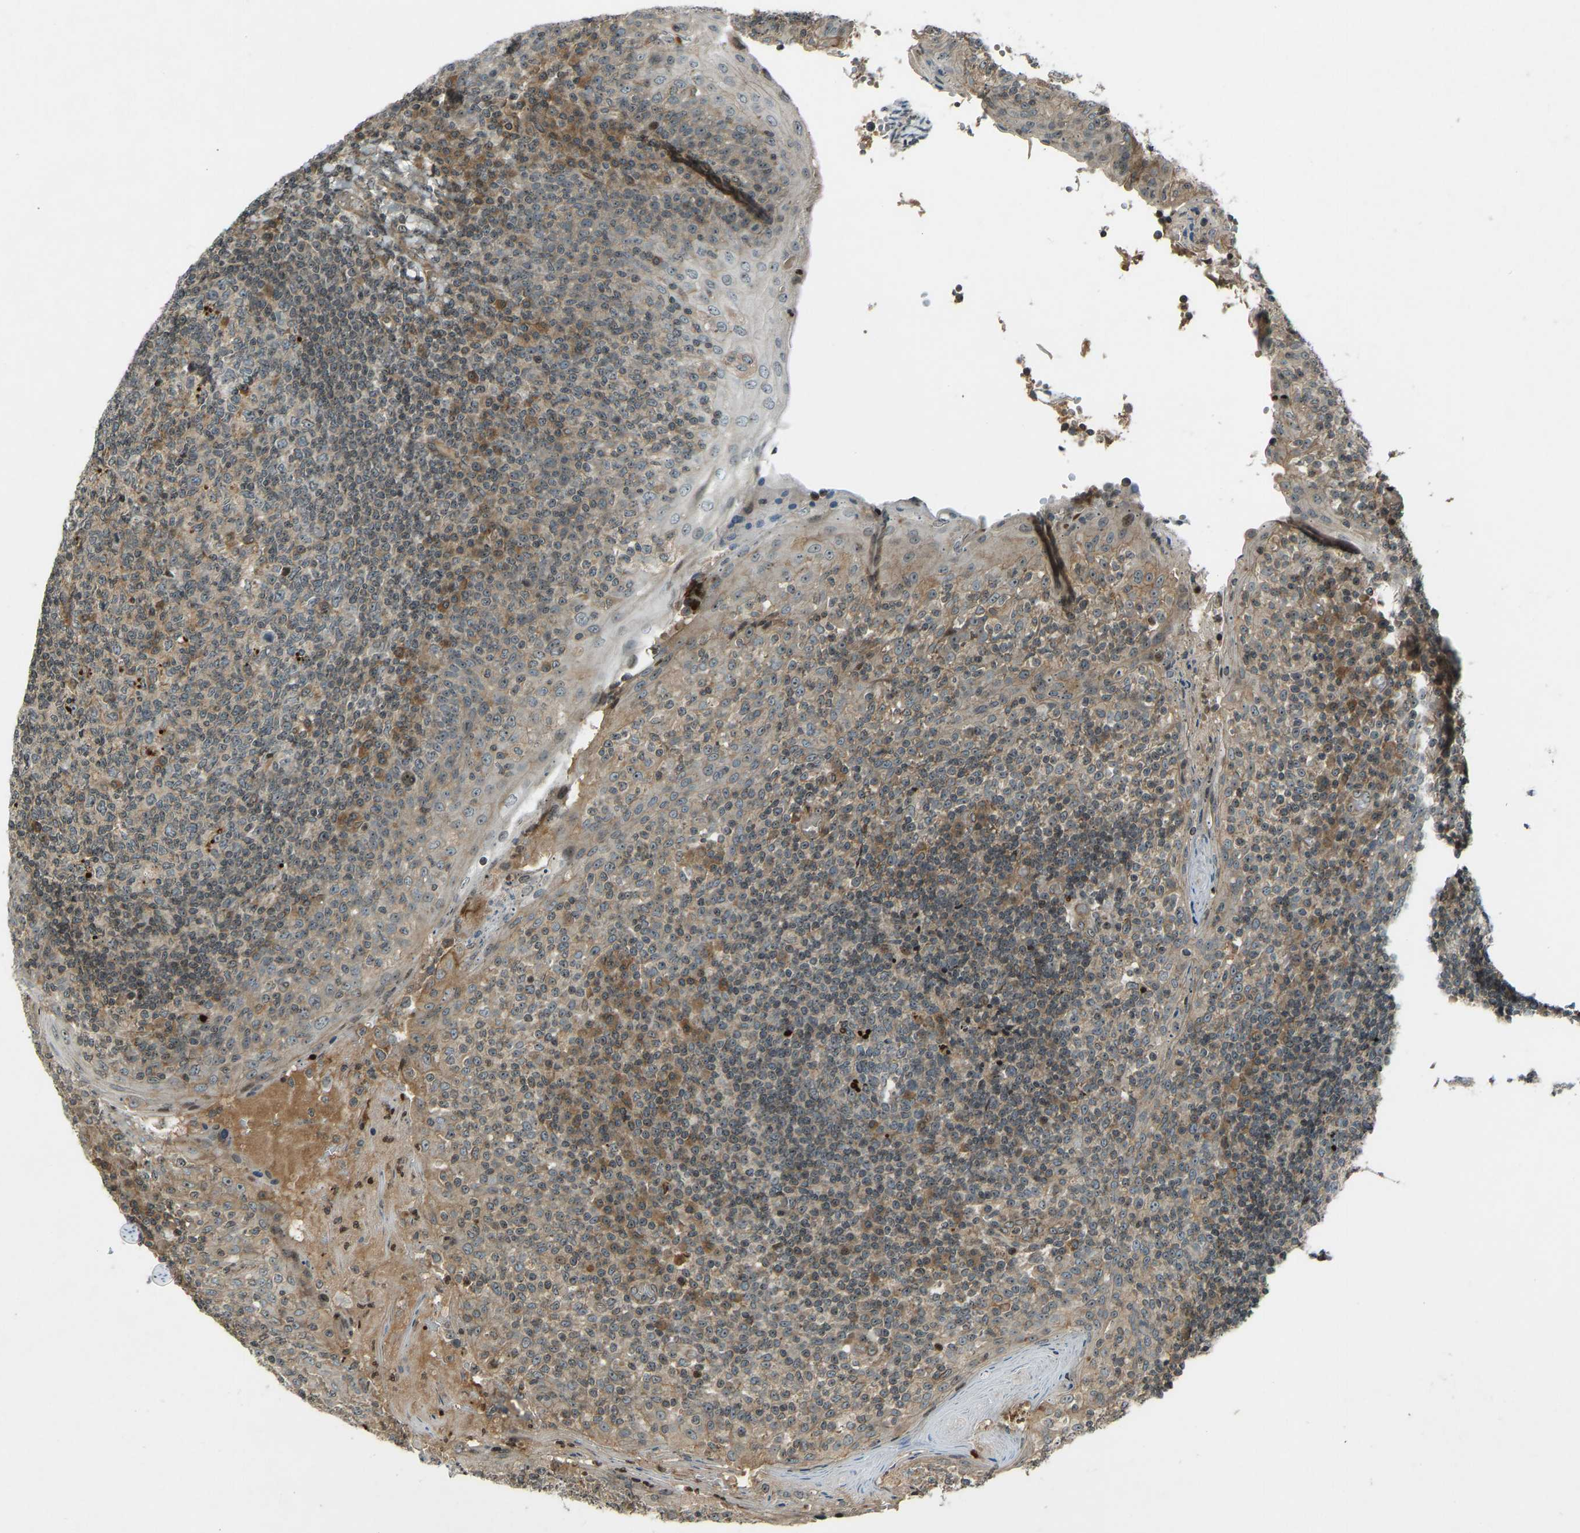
{"staining": {"intensity": "moderate", "quantity": "25%-75%", "location": "cytoplasmic/membranous"}, "tissue": "tonsil", "cell_type": "Germinal center cells", "image_type": "normal", "snomed": [{"axis": "morphology", "description": "Normal tissue, NOS"}, {"axis": "topography", "description": "Tonsil"}], "caption": "Germinal center cells reveal medium levels of moderate cytoplasmic/membranous expression in approximately 25%-75% of cells in normal human tonsil.", "gene": "SVOPL", "patient": {"sex": "female", "age": 19}}